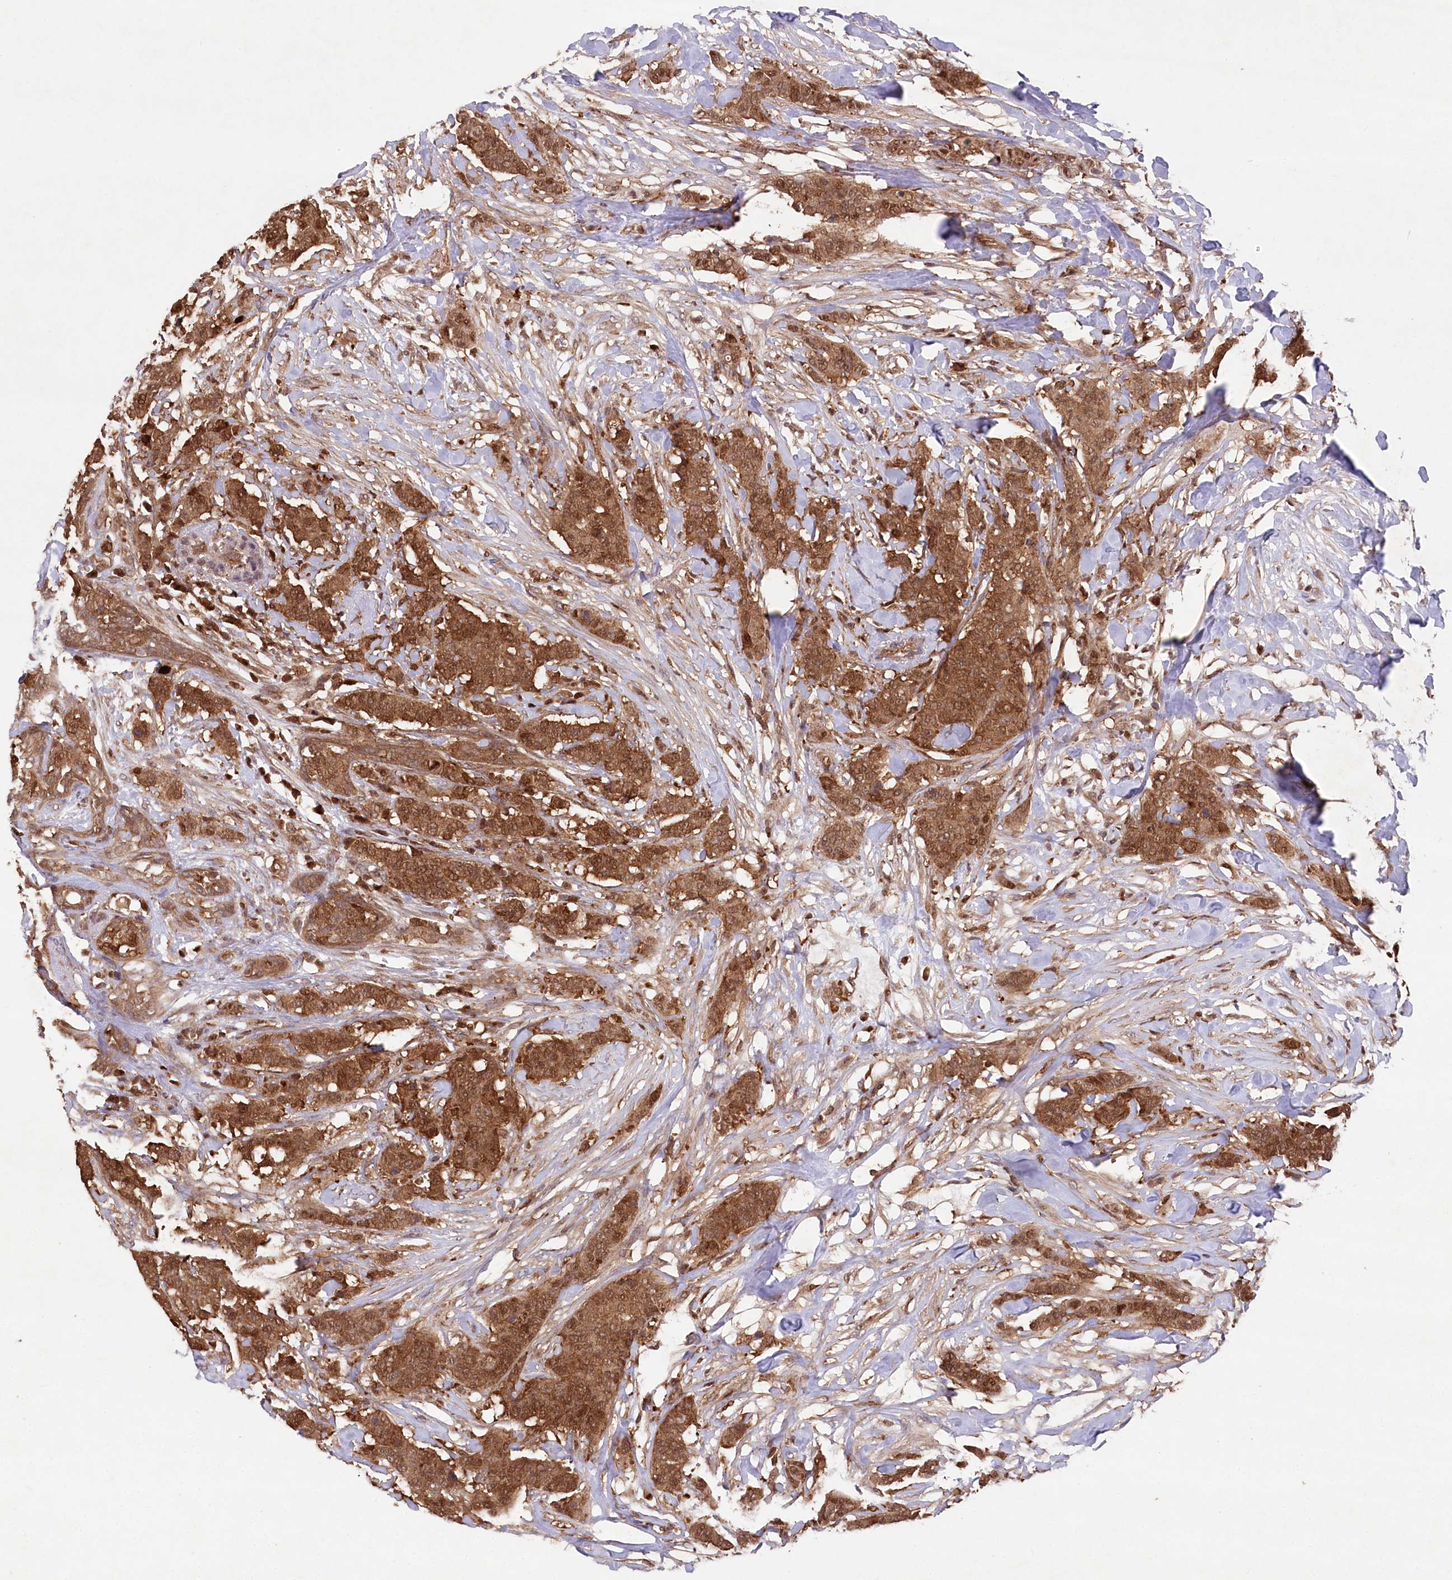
{"staining": {"intensity": "strong", "quantity": ">75%", "location": "cytoplasmic/membranous,nuclear"}, "tissue": "breast cancer", "cell_type": "Tumor cells", "image_type": "cancer", "snomed": [{"axis": "morphology", "description": "Duct carcinoma"}, {"axis": "topography", "description": "Breast"}], "caption": "Strong cytoplasmic/membranous and nuclear protein expression is appreciated in approximately >75% of tumor cells in breast cancer.", "gene": "LSG1", "patient": {"sex": "female", "age": 40}}